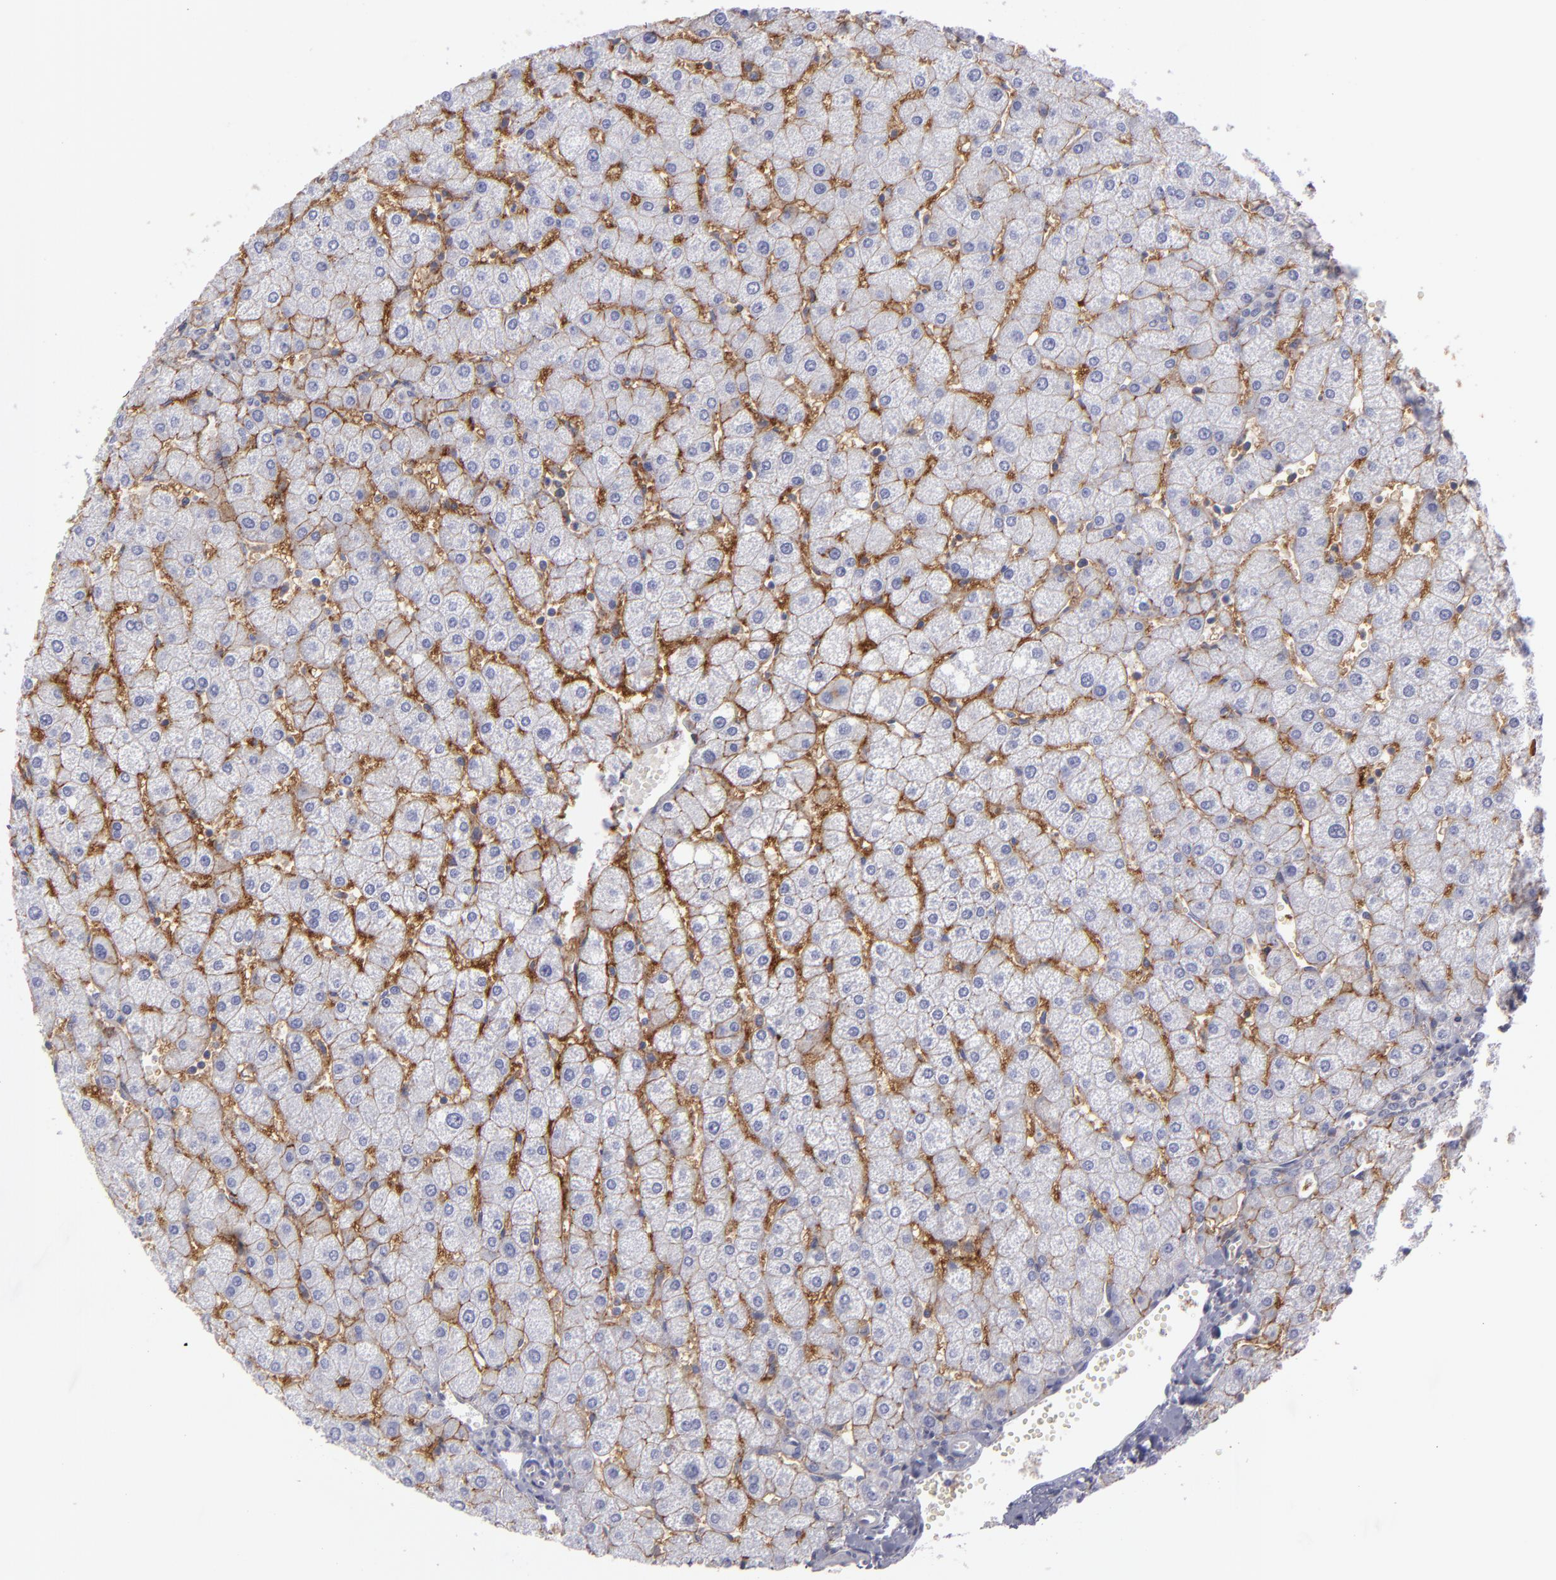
{"staining": {"intensity": "negative", "quantity": "none", "location": "none"}, "tissue": "liver", "cell_type": "Cholangiocytes", "image_type": "normal", "snomed": [{"axis": "morphology", "description": "Normal tissue, NOS"}, {"axis": "topography", "description": "Liver"}], "caption": "Liver stained for a protein using immunohistochemistry (IHC) exhibits no staining cholangiocytes.", "gene": "BSG", "patient": {"sex": "male", "age": 67}}